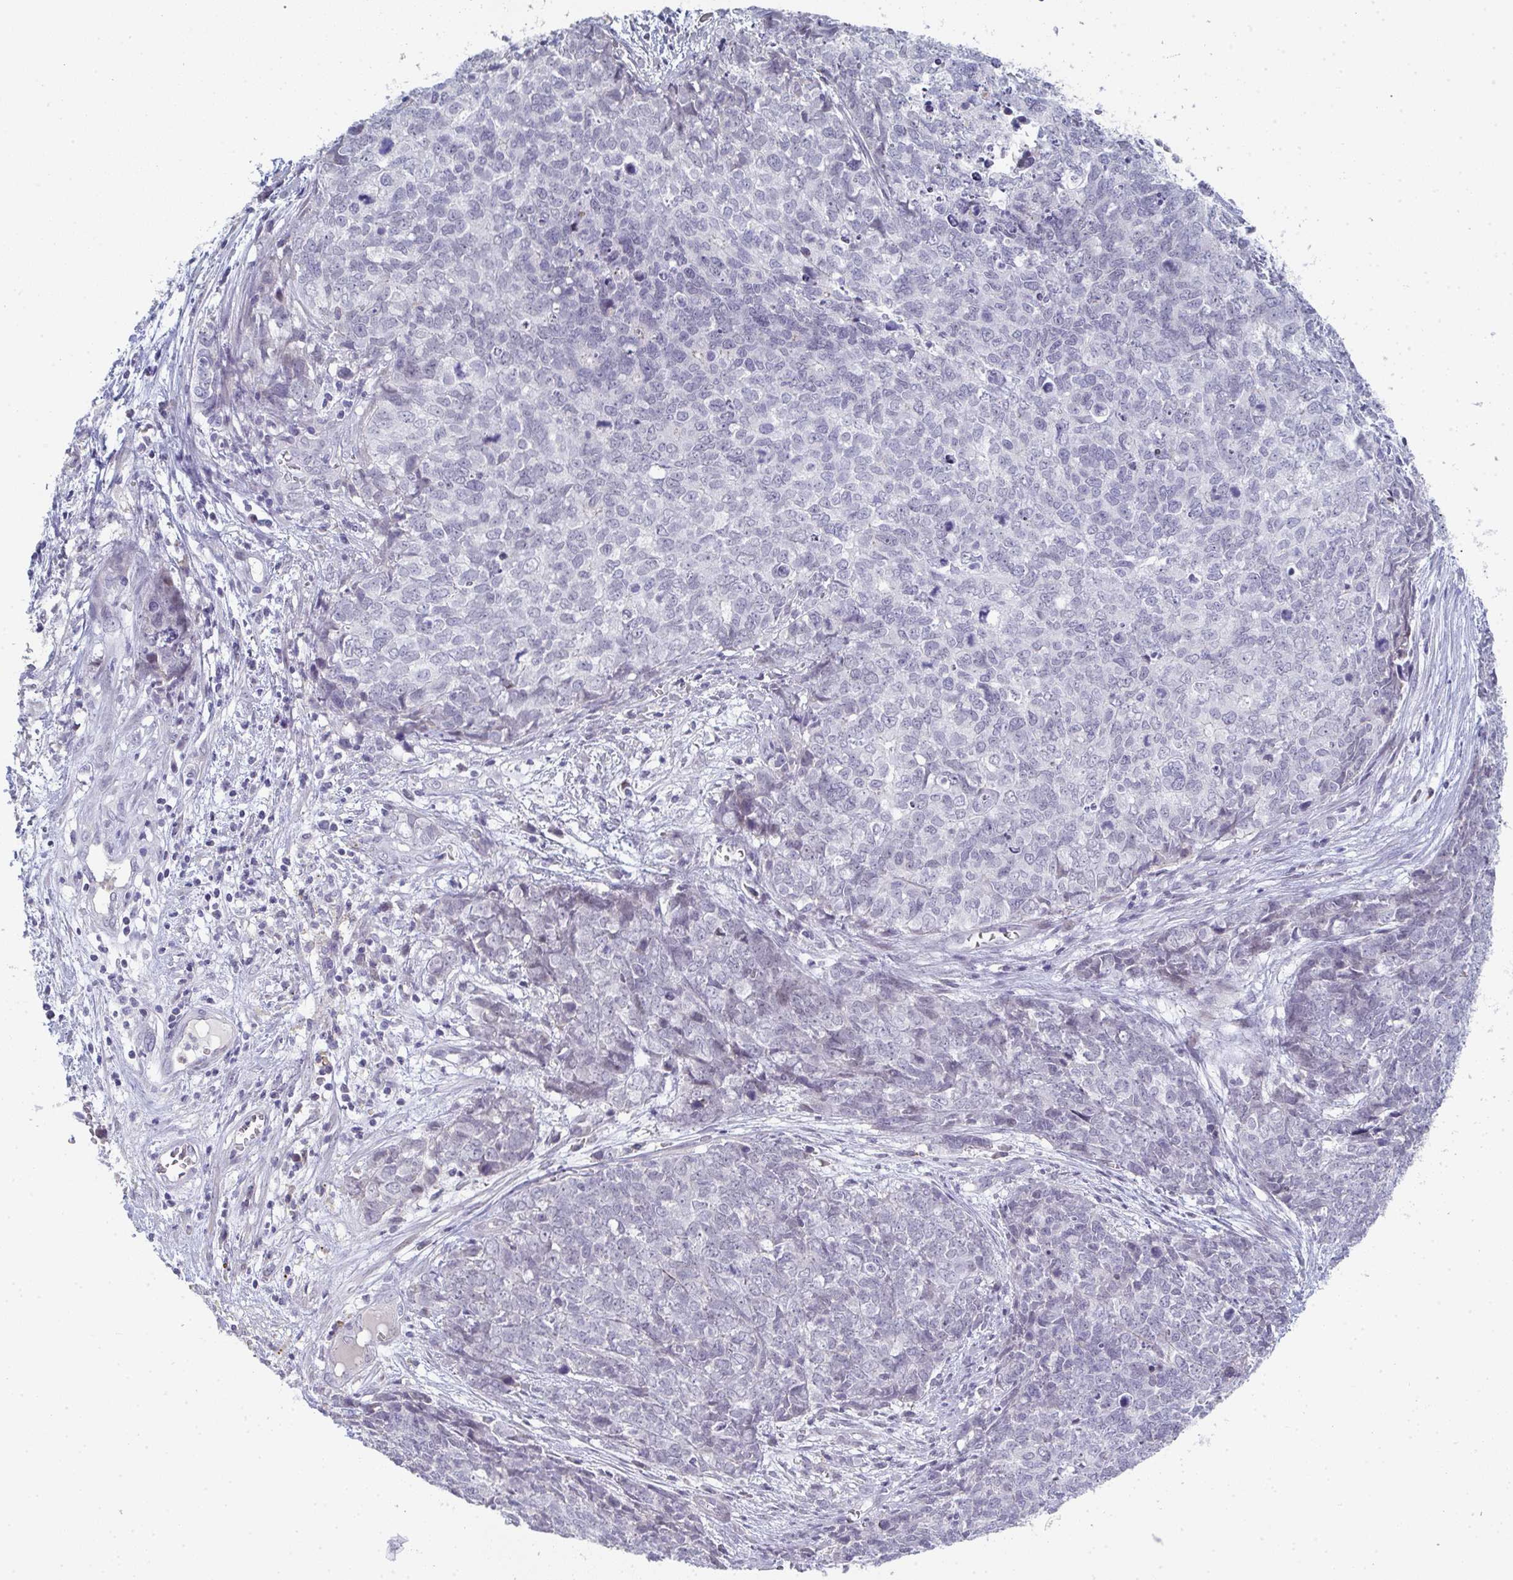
{"staining": {"intensity": "negative", "quantity": "none", "location": "none"}, "tissue": "cervical cancer", "cell_type": "Tumor cells", "image_type": "cancer", "snomed": [{"axis": "morphology", "description": "Adenocarcinoma, NOS"}, {"axis": "topography", "description": "Cervix"}], "caption": "Immunohistochemistry image of neoplastic tissue: human cervical cancer (adenocarcinoma) stained with DAB reveals no significant protein expression in tumor cells.", "gene": "A1CF", "patient": {"sex": "female", "age": 63}}